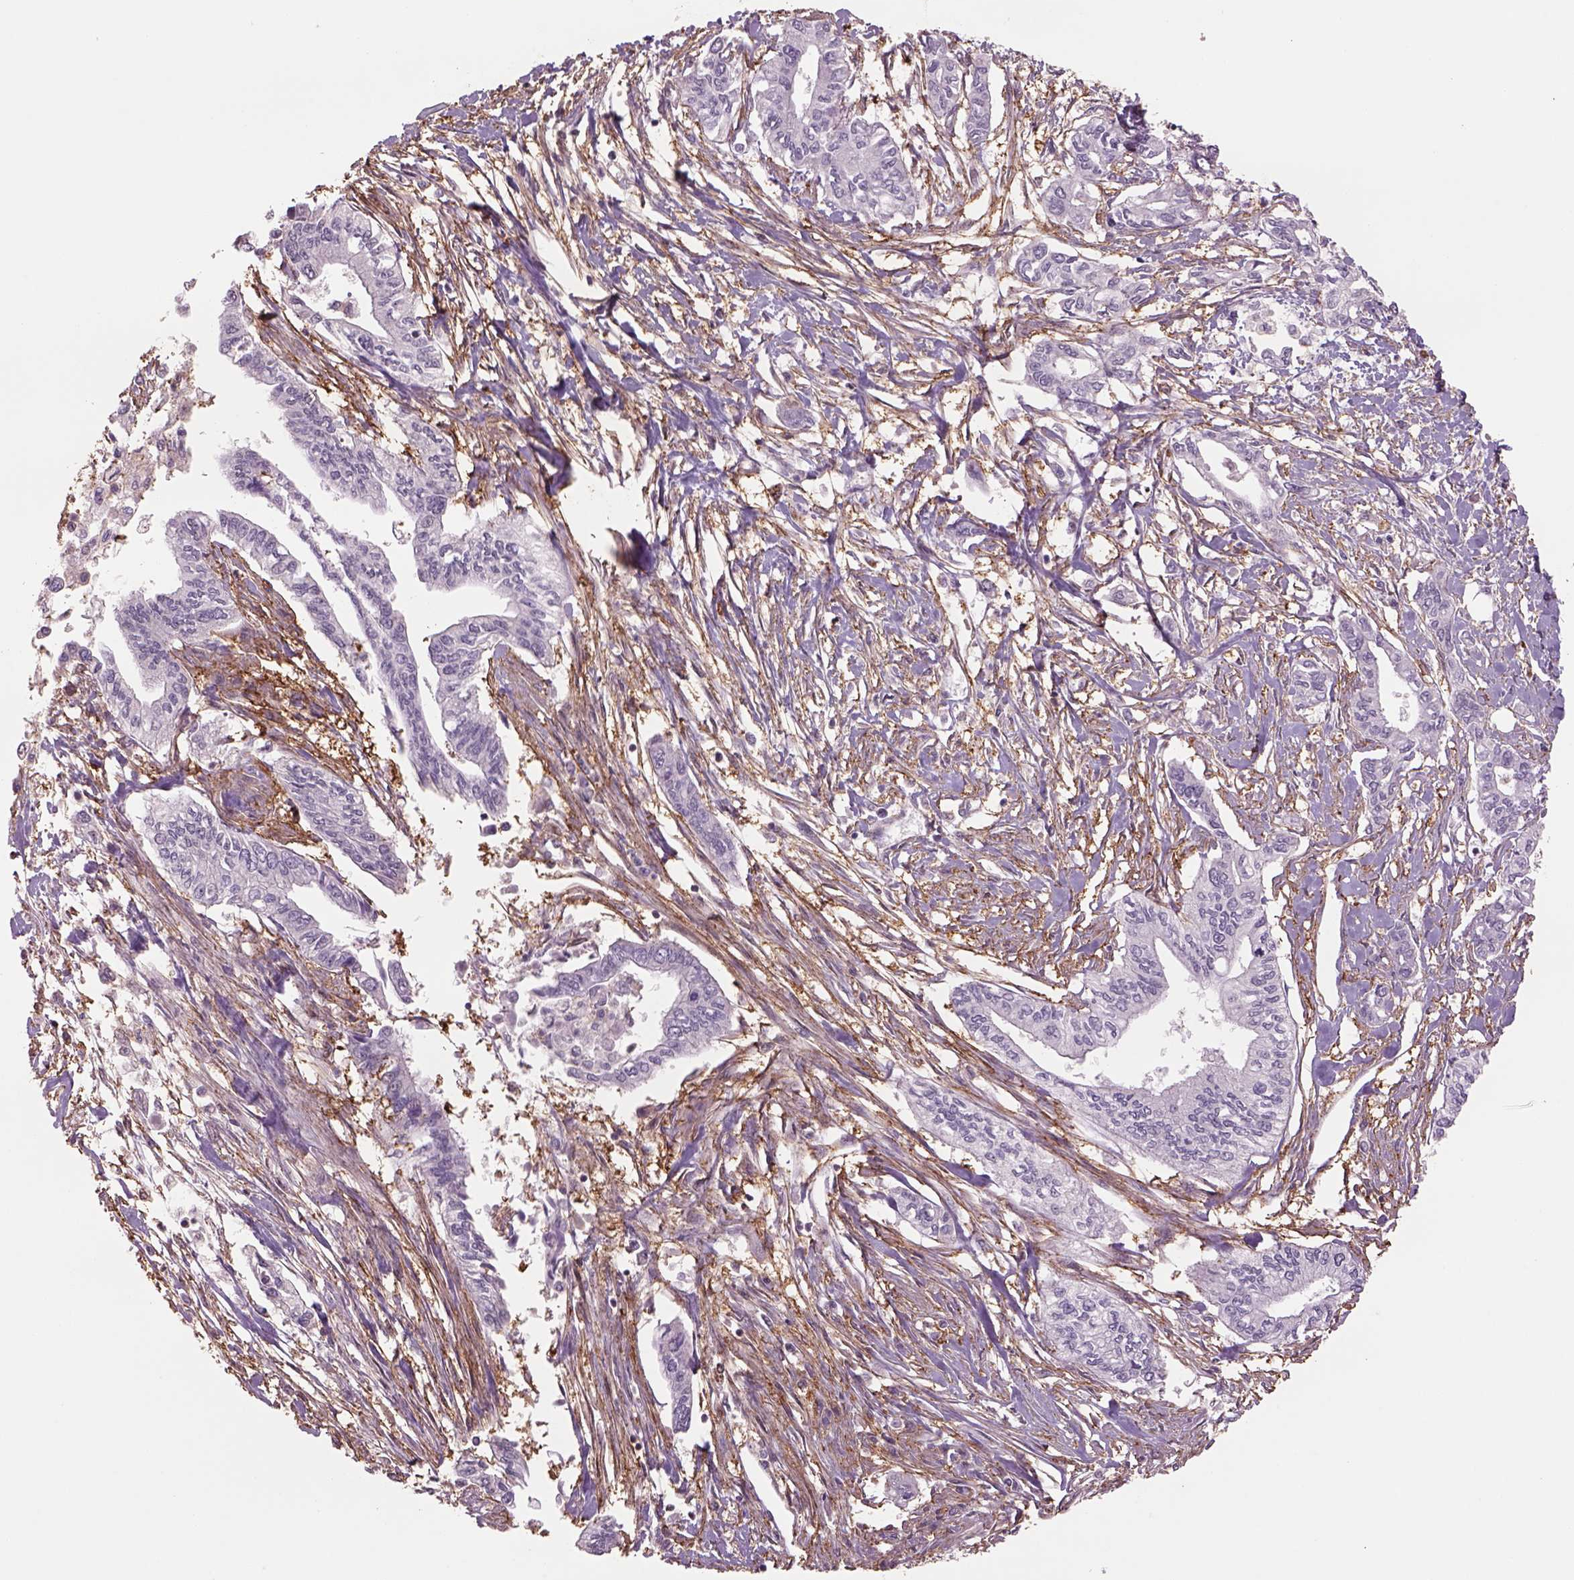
{"staining": {"intensity": "negative", "quantity": "none", "location": "none"}, "tissue": "pancreatic cancer", "cell_type": "Tumor cells", "image_type": "cancer", "snomed": [{"axis": "morphology", "description": "Adenocarcinoma, NOS"}, {"axis": "topography", "description": "Pancreas"}], "caption": "Immunohistochemical staining of pancreatic cancer (adenocarcinoma) displays no significant staining in tumor cells. Nuclei are stained in blue.", "gene": "LIN7A", "patient": {"sex": "male", "age": 60}}